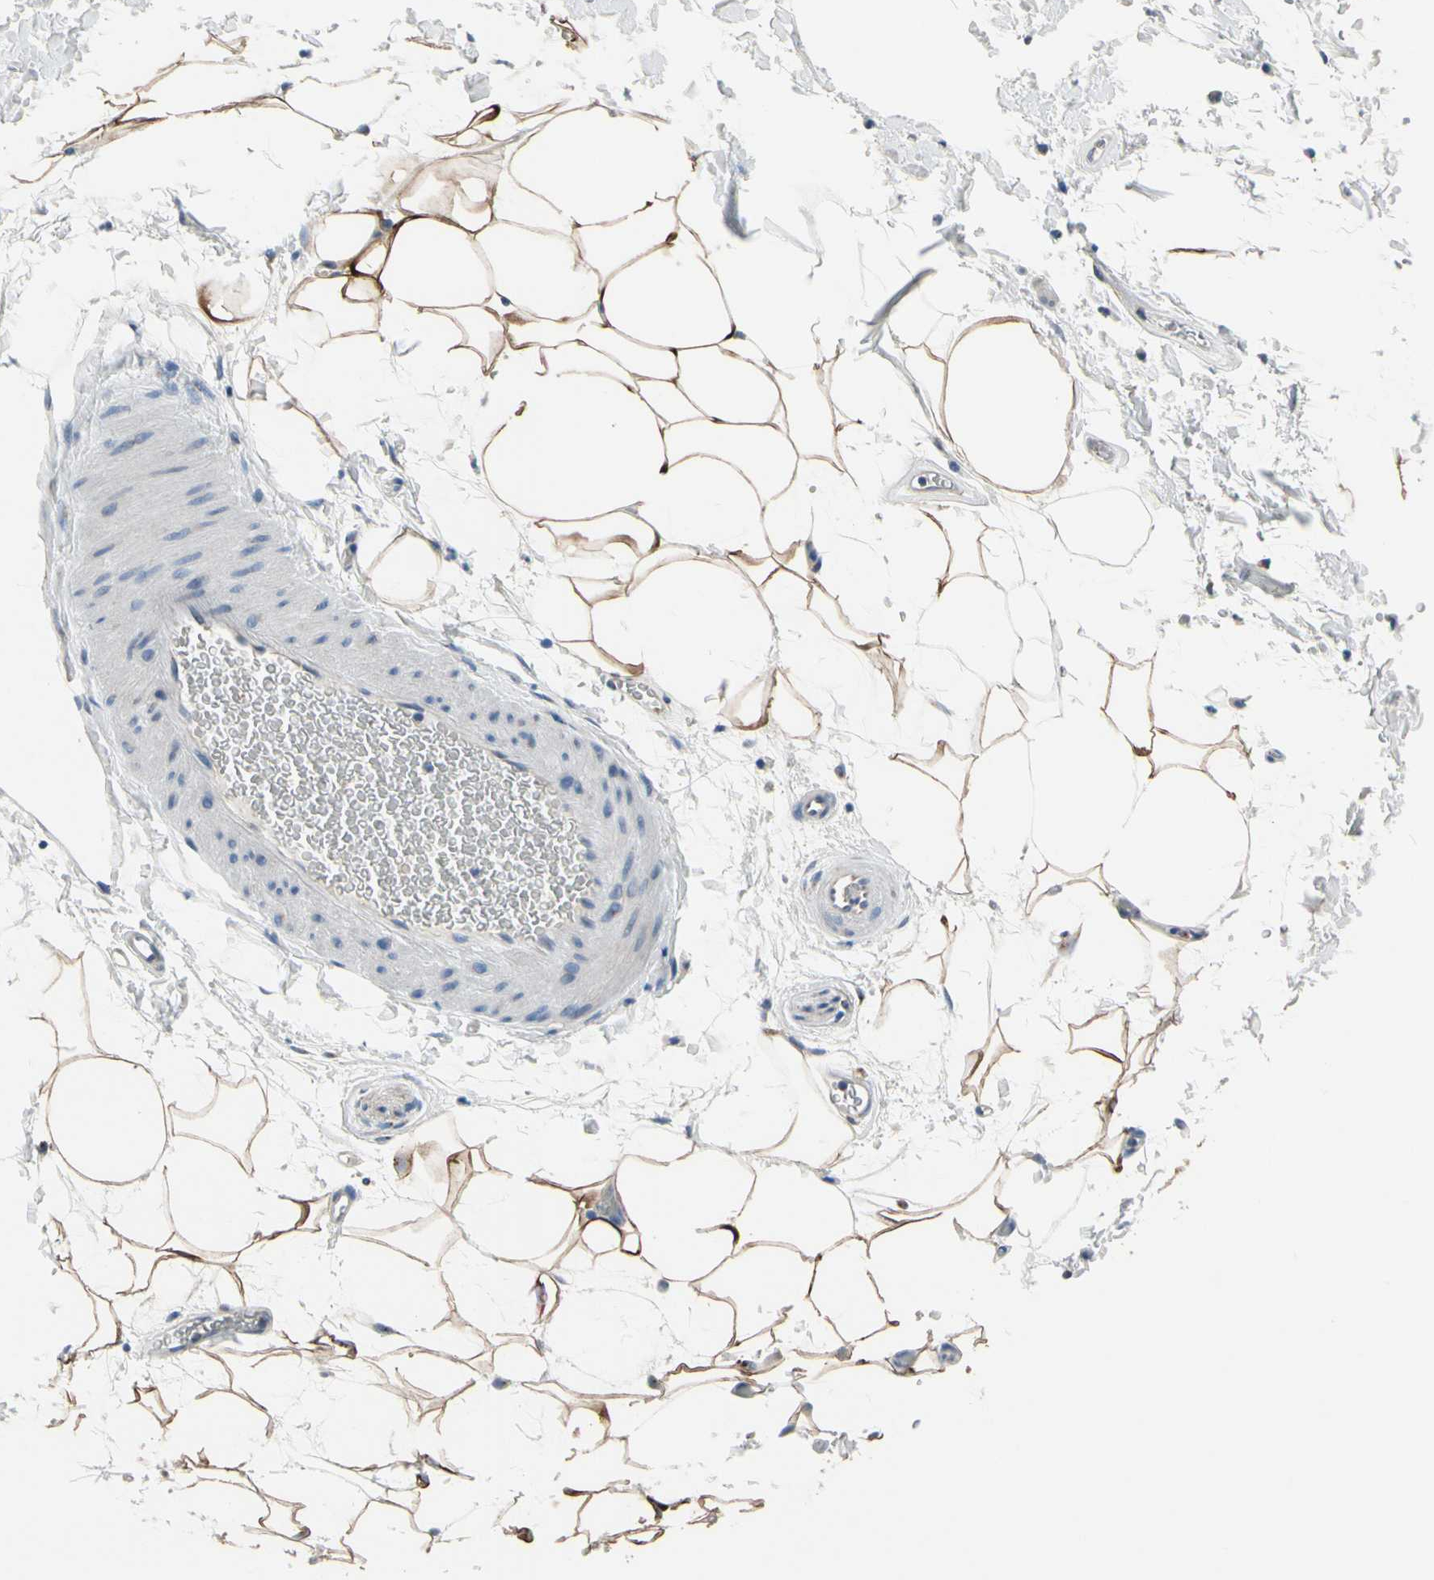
{"staining": {"intensity": "strong", "quantity": ">75%", "location": "cytoplasmic/membranous"}, "tissue": "adipose tissue", "cell_type": "Adipocytes", "image_type": "normal", "snomed": [{"axis": "morphology", "description": "Normal tissue, NOS"}, {"axis": "topography", "description": "Soft tissue"}], "caption": "High-power microscopy captured an immunohistochemistry micrograph of normal adipose tissue, revealing strong cytoplasmic/membranous expression in approximately >75% of adipocytes.", "gene": "PRKAR2B", "patient": {"sex": "male", "age": 72}}